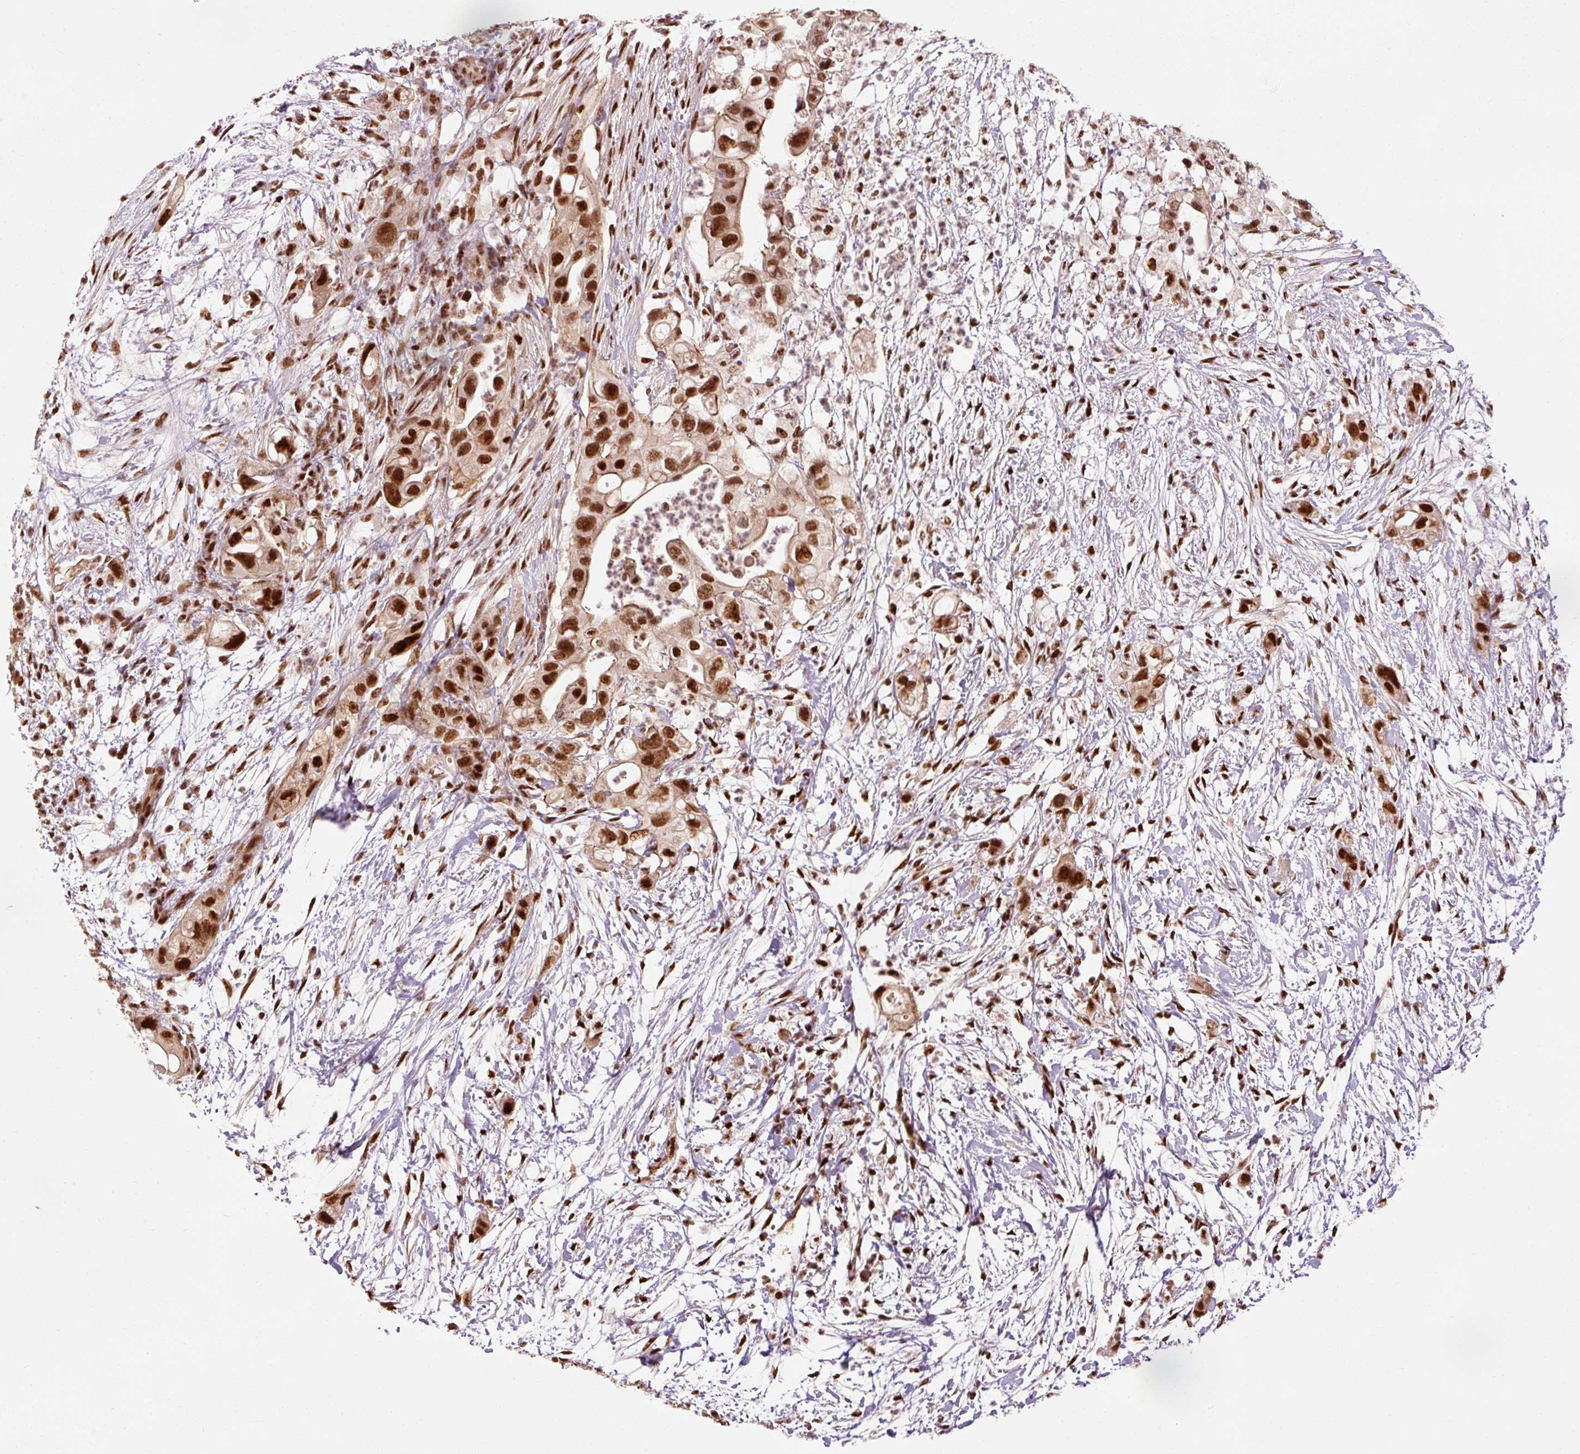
{"staining": {"intensity": "strong", "quantity": ">75%", "location": "nuclear"}, "tissue": "pancreatic cancer", "cell_type": "Tumor cells", "image_type": "cancer", "snomed": [{"axis": "morphology", "description": "Adenocarcinoma, NOS"}, {"axis": "topography", "description": "Pancreas"}], "caption": "This is an image of immunohistochemistry (IHC) staining of pancreatic adenocarcinoma, which shows strong staining in the nuclear of tumor cells.", "gene": "ZBTB44", "patient": {"sex": "female", "age": 72}}